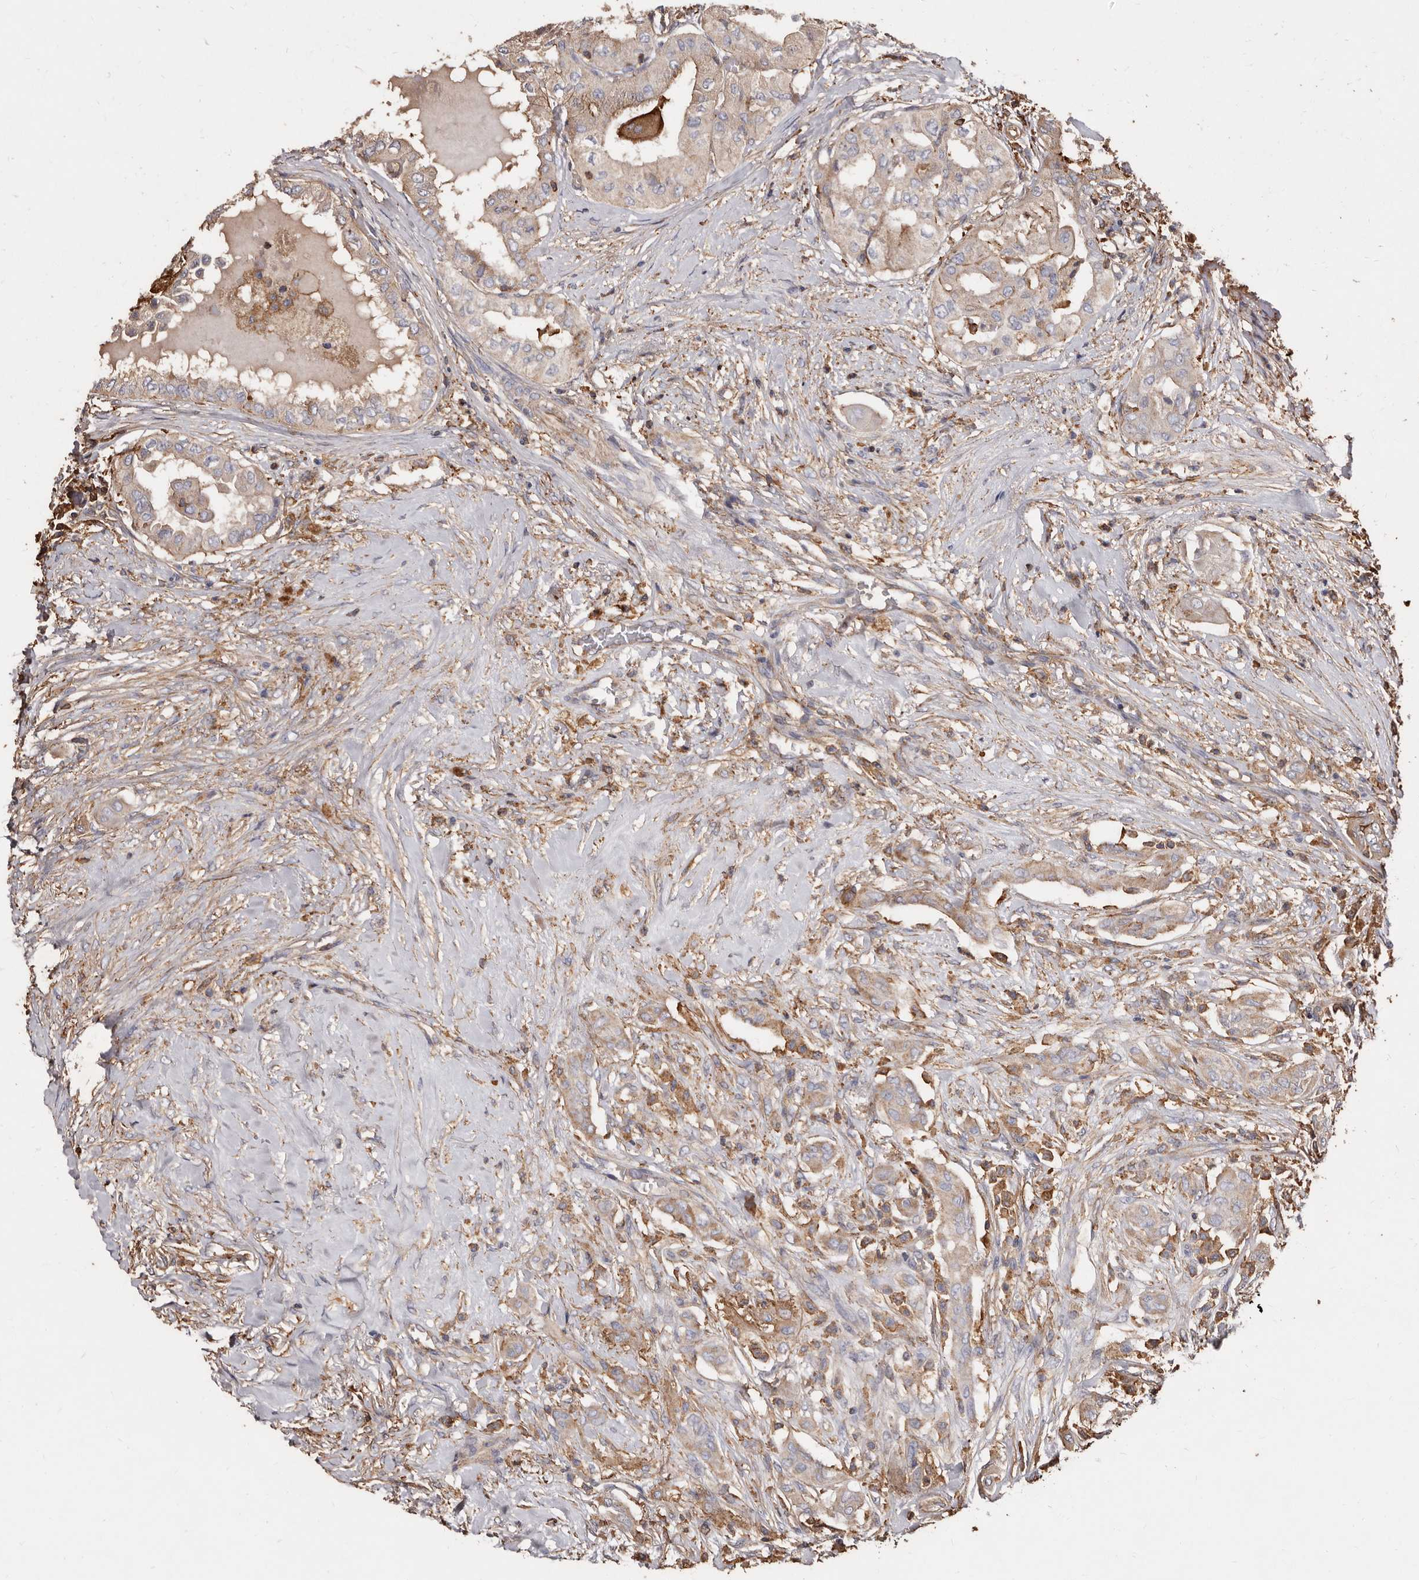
{"staining": {"intensity": "weak", "quantity": ">75%", "location": "cytoplasmic/membranous"}, "tissue": "thyroid cancer", "cell_type": "Tumor cells", "image_type": "cancer", "snomed": [{"axis": "morphology", "description": "Papillary adenocarcinoma, NOS"}, {"axis": "topography", "description": "Thyroid gland"}], "caption": "A brown stain highlights weak cytoplasmic/membranous staining of a protein in thyroid cancer tumor cells.", "gene": "COQ8B", "patient": {"sex": "female", "age": 59}}